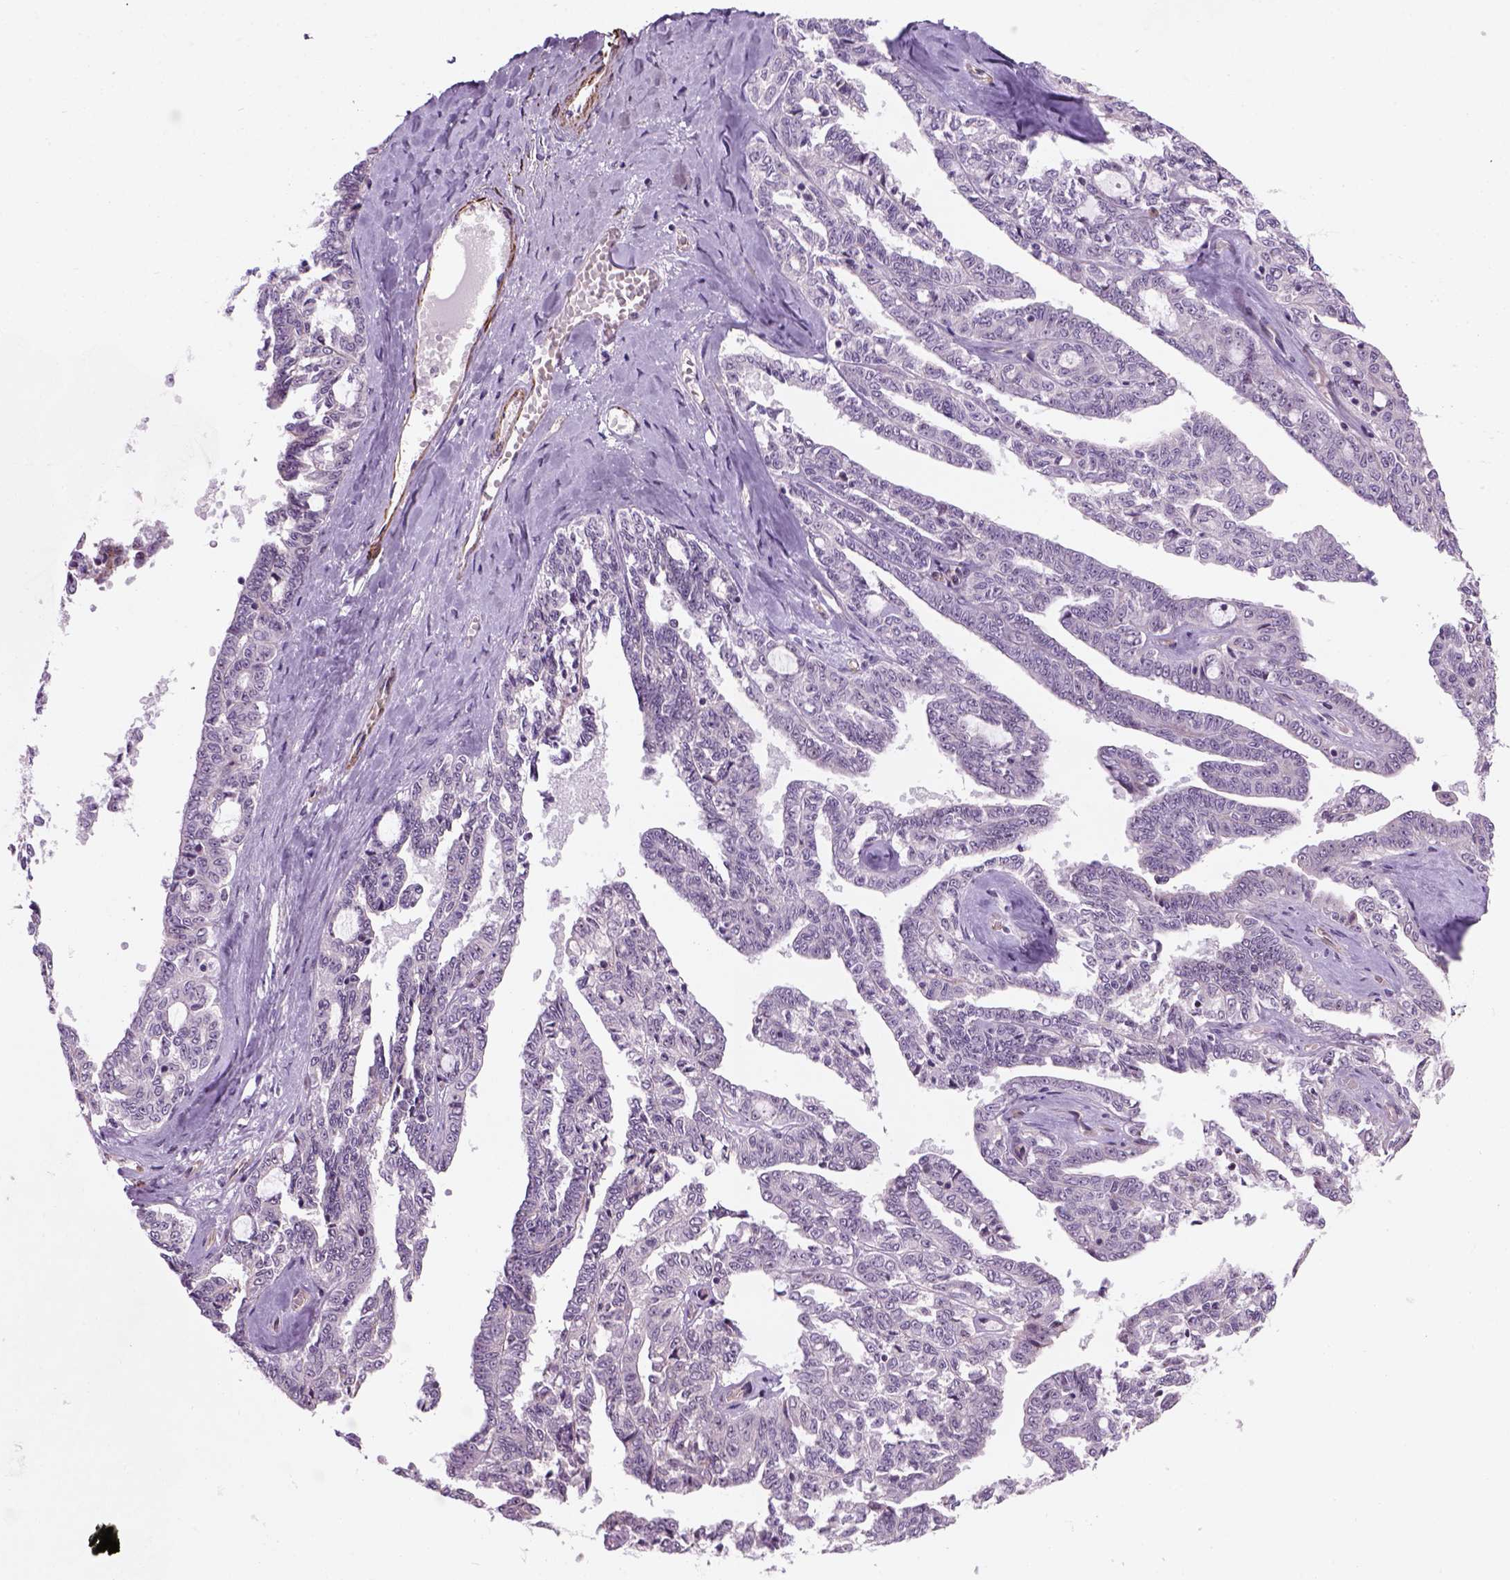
{"staining": {"intensity": "negative", "quantity": "none", "location": "none"}, "tissue": "ovarian cancer", "cell_type": "Tumor cells", "image_type": "cancer", "snomed": [{"axis": "morphology", "description": "Cystadenocarcinoma, serous, NOS"}, {"axis": "topography", "description": "Ovary"}], "caption": "DAB (3,3'-diaminobenzidine) immunohistochemical staining of ovarian serous cystadenocarcinoma demonstrates no significant positivity in tumor cells. Brightfield microscopy of IHC stained with DAB (3,3'-diaminobenzidine) (brown) and hematoxylin (blue), captured at high magnification.", "gene": "RRS1", "patient": {"sex": "female", "age": 71}}